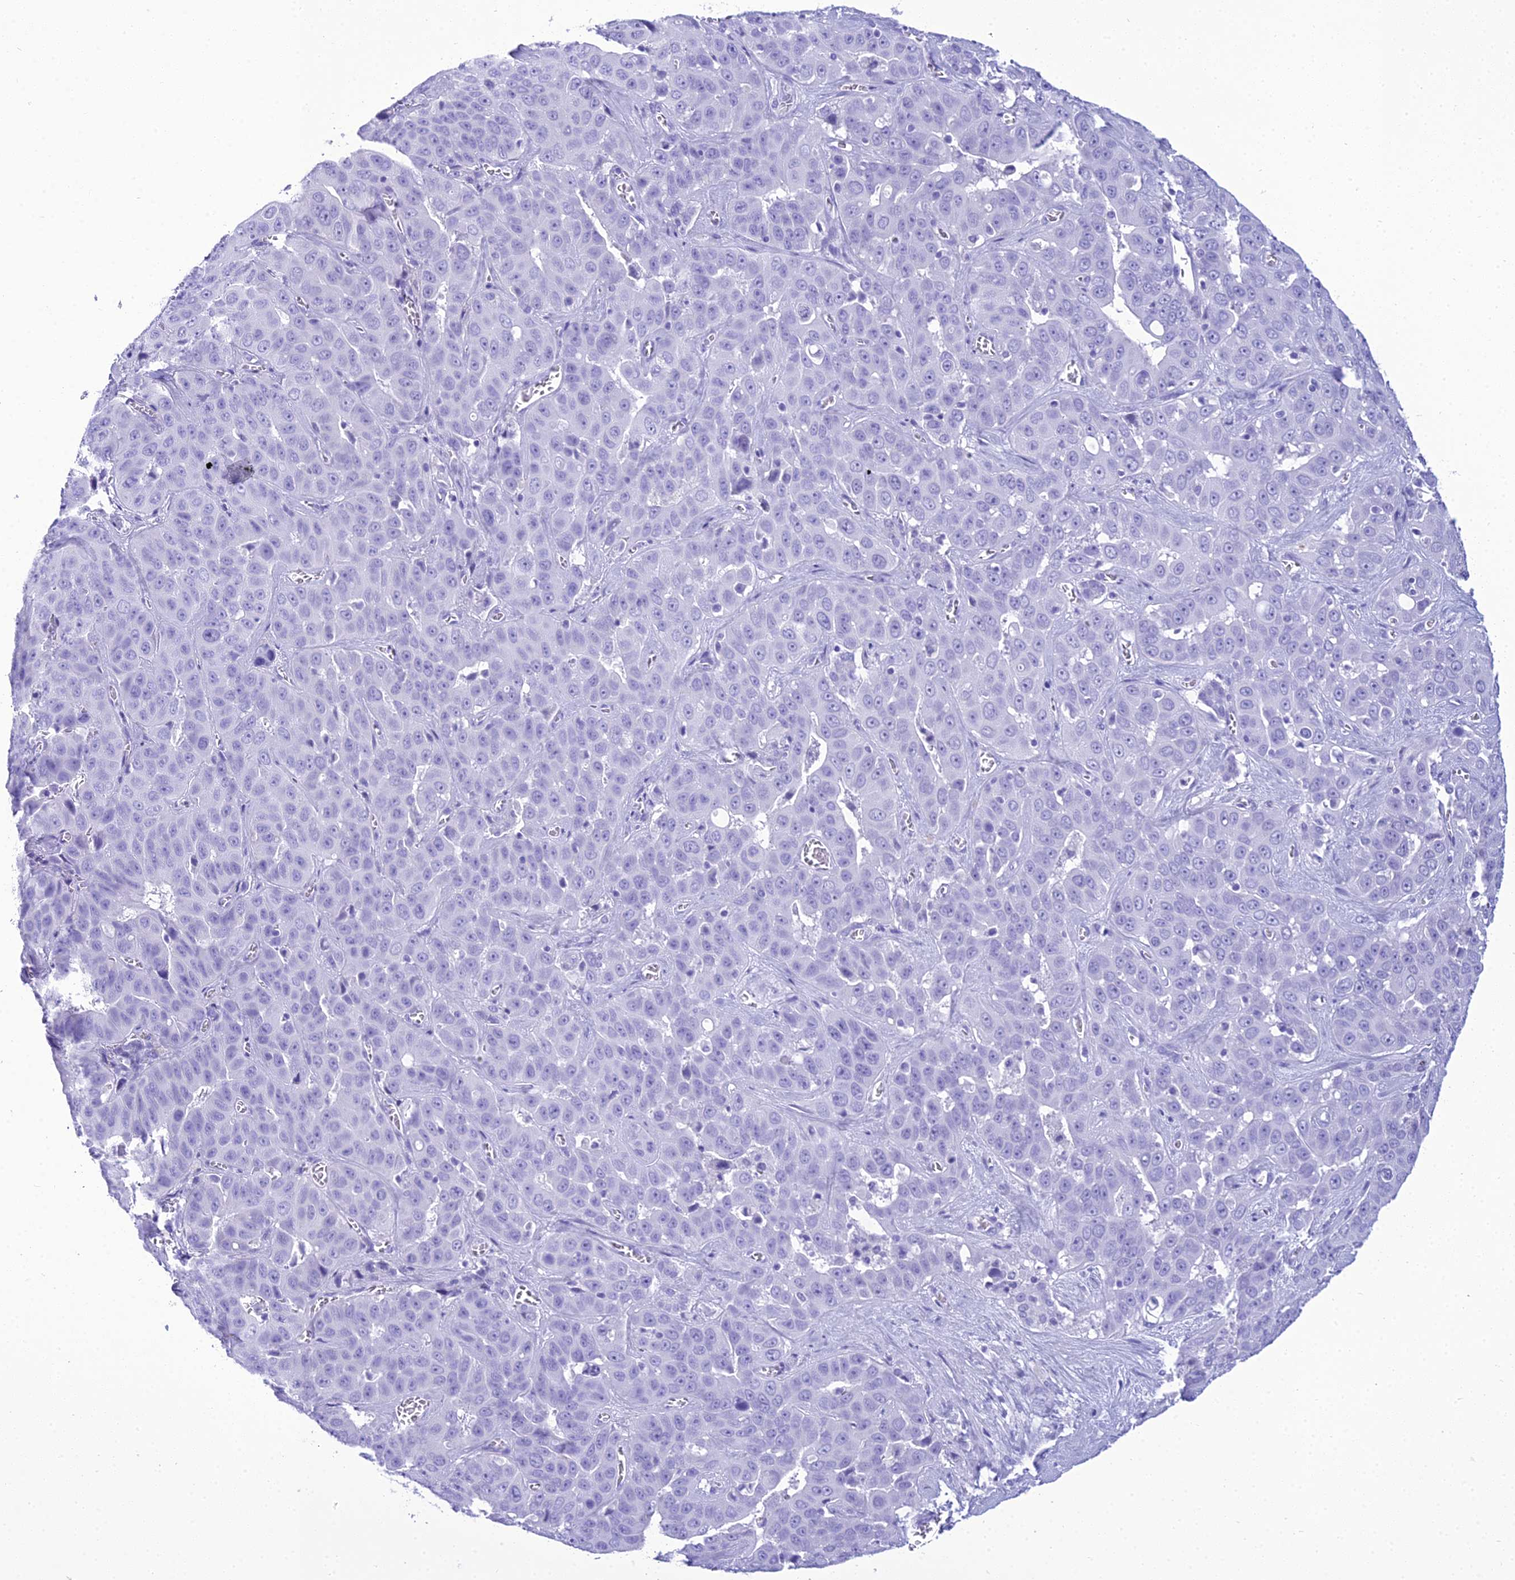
{"staining": {"intensity": "negative", "quantity": "none", "location": "none"}, "tissue": "liver cancer", "cell_type": "Tumor cells", "image_type": "cancer", "snomed": [{"axis": "morphology", "description": "Cholangiocarcinoma"}, {"axis": "topography", "description": "Liver"}], "caption": "This is an IHC micrograph of liver cholangiocarcinoma. There is no positivity in tumor cells.", "gene": "ZNF442", "patient": {"sex": "female", "age": 52}}